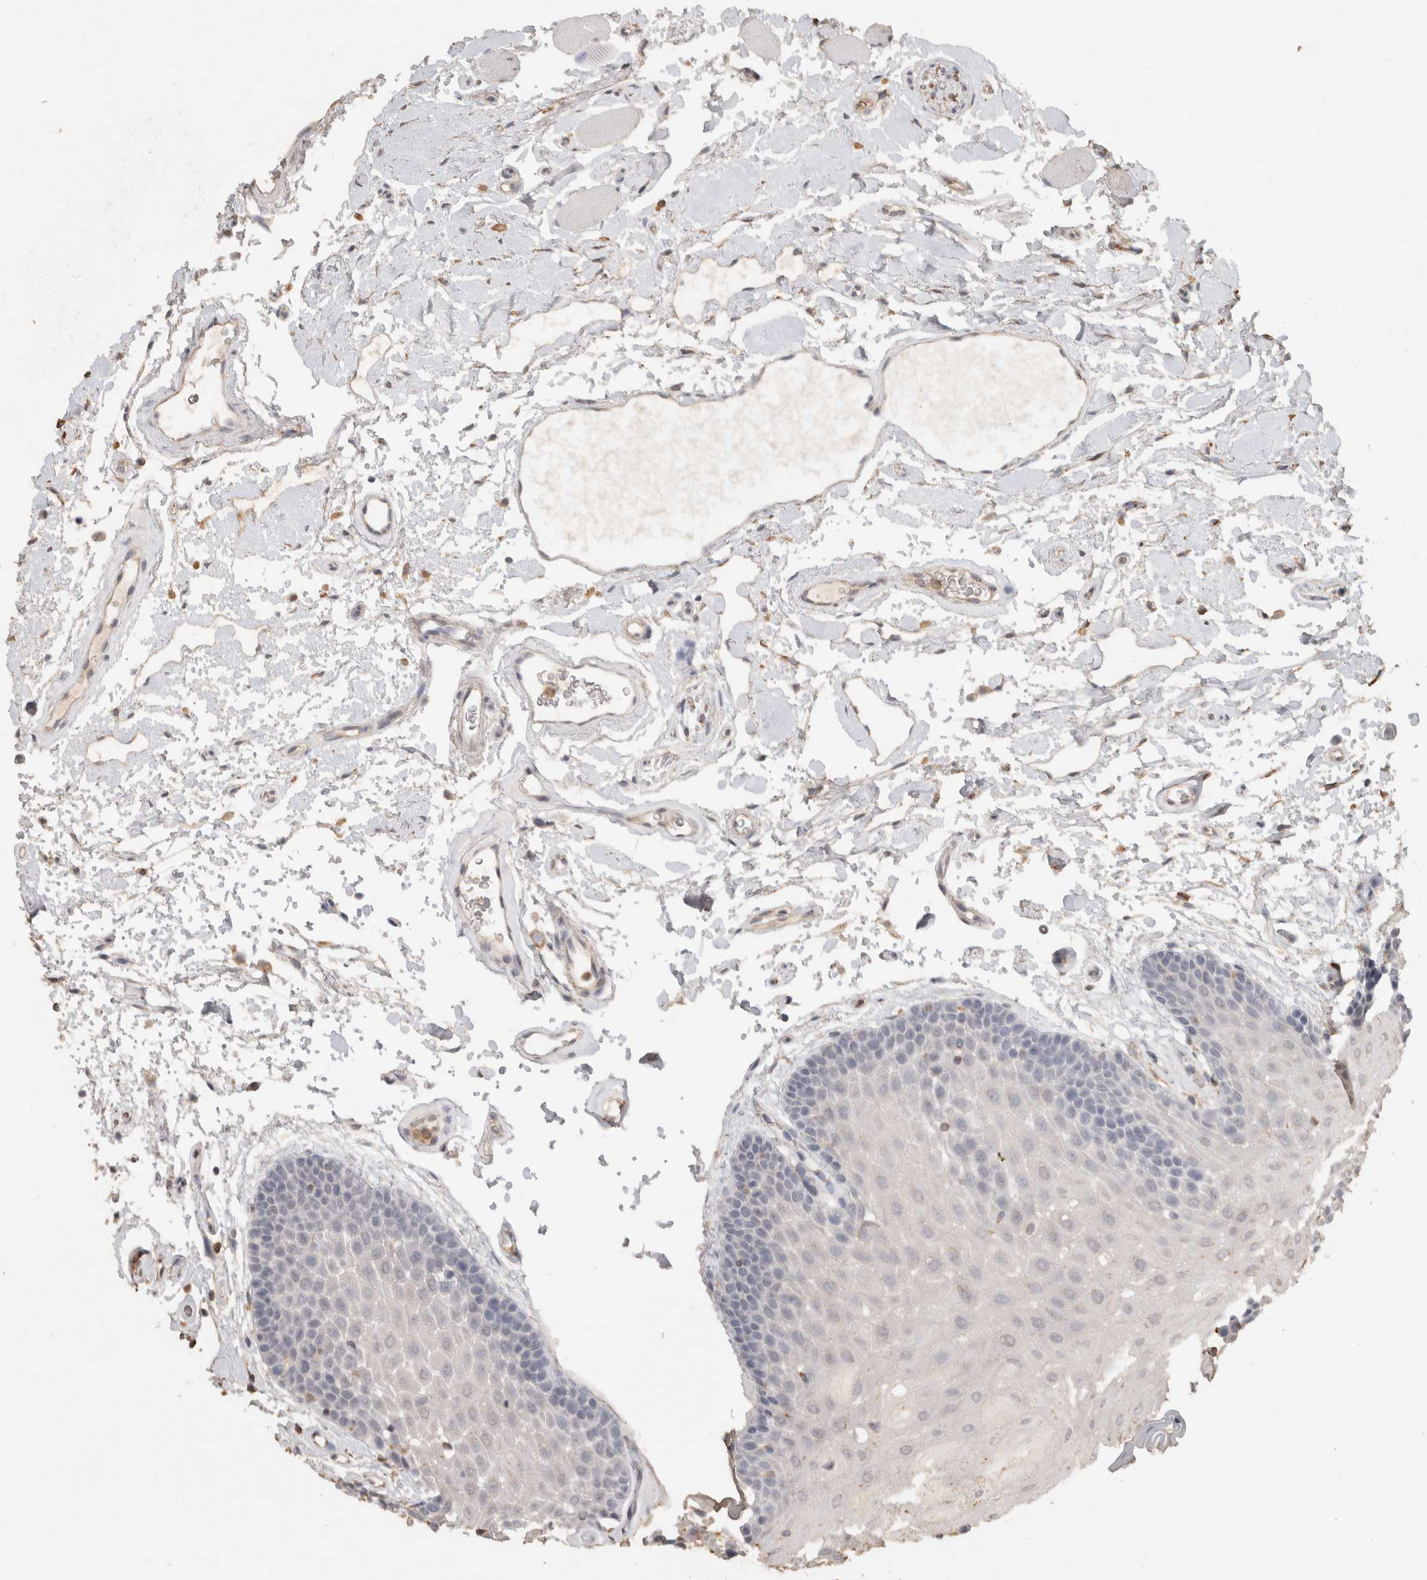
{"staining": {"intensity": "negative", "quantity": "none", "location": "none"}, "tissue": "oral mucosa", "cell_type": "Squamous epithelial cells", "image_type": "normal", "snomed": [{"axis": "morphology", "description": "Normal tissue, NOS"}, {"axis": "topography", "description": "Oral tissue"}], "caption": "The image exhibits no staining of squamous epithelial cells in benign oral mucosa. (DAB immunohistochemistry, high magnification).", "gene": "REPS2", "patient": {"sex": "male", "age": 62}}